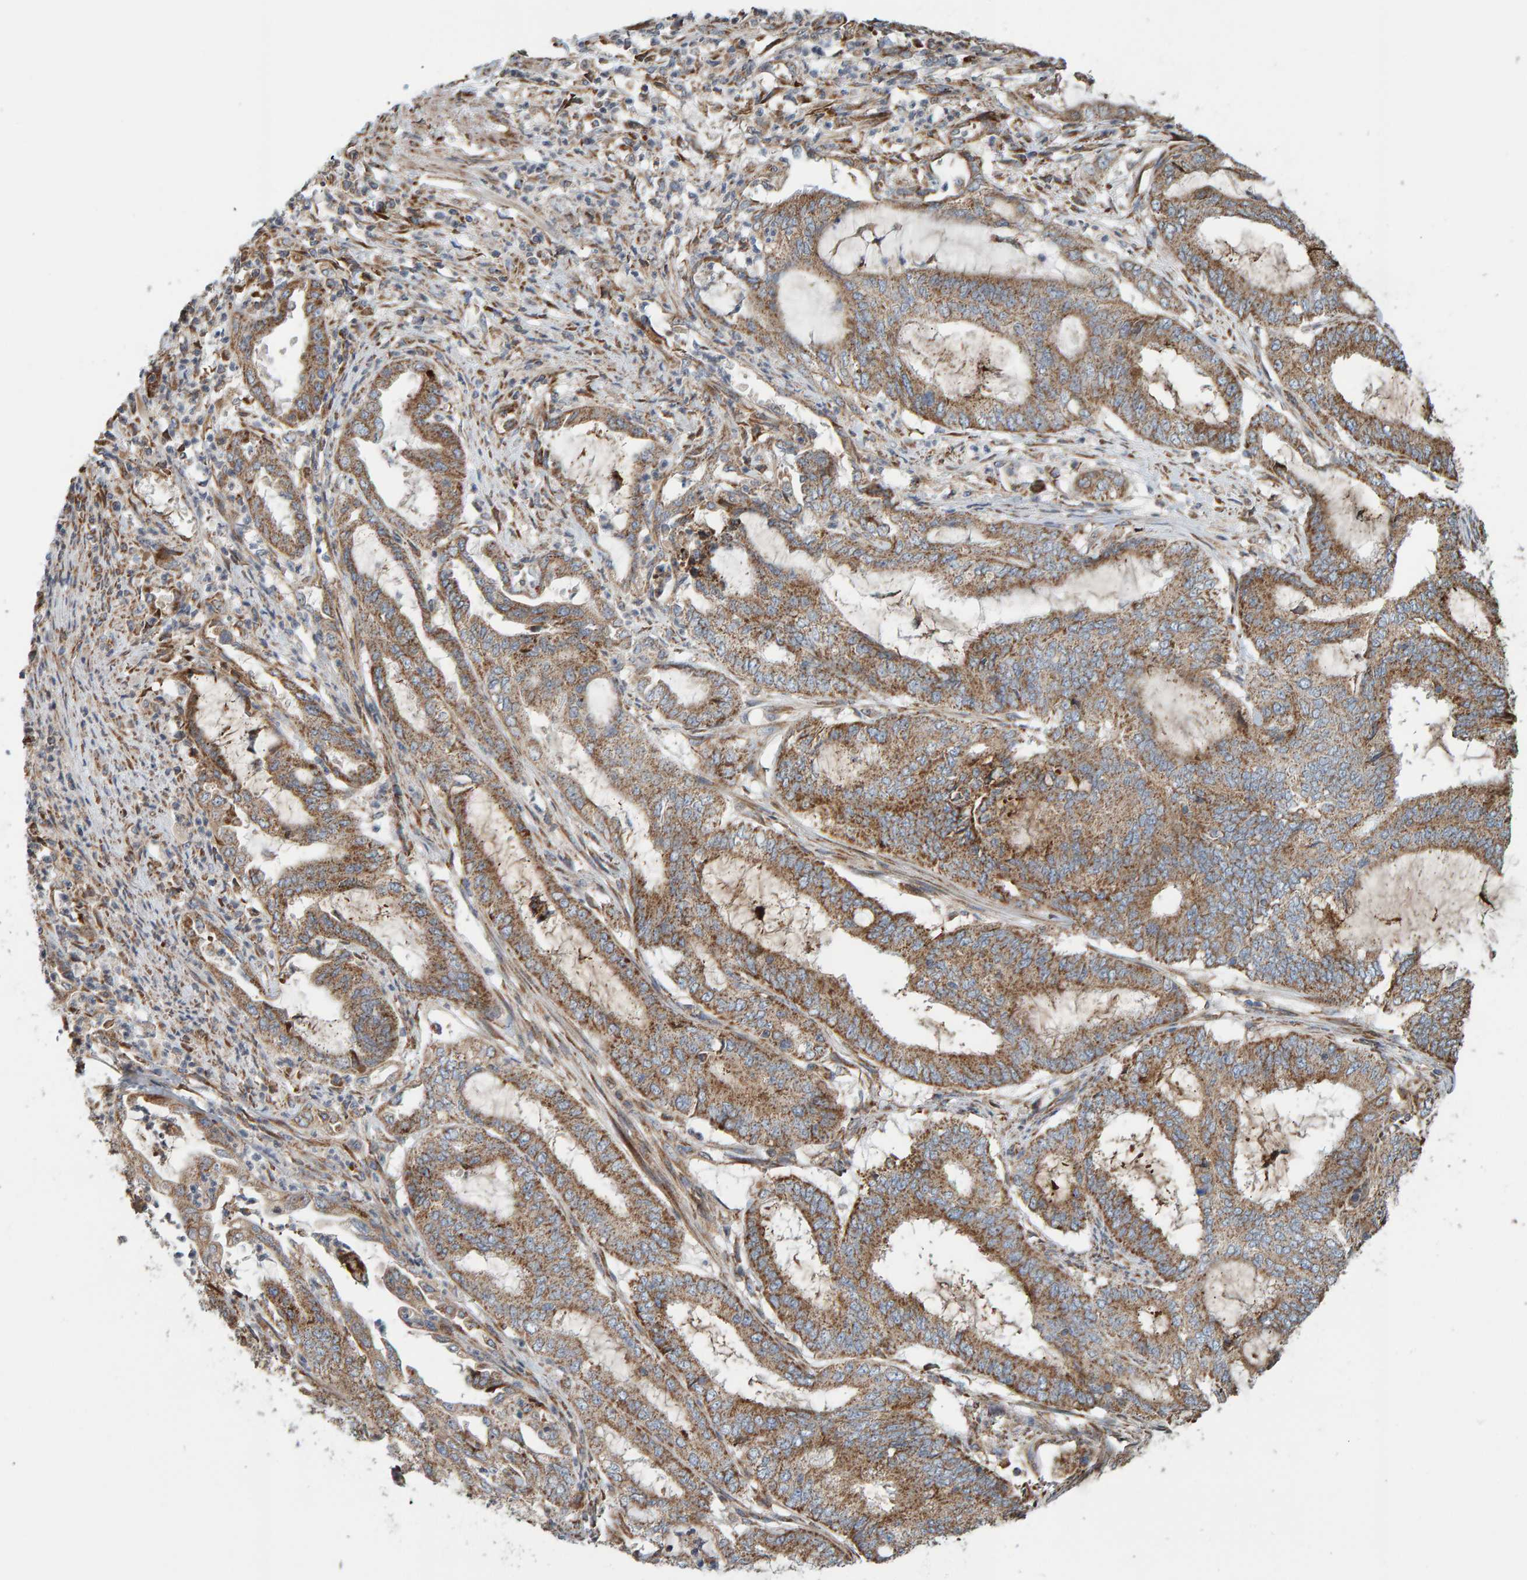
{"staining": {"intensity": "strong", "quantity": ">75%", "location": "cytoplasmic/membranous"}, "tissue": "endometrial cancer", "cell_type": "Tumor cells", "image_type": "cancer", "snomed": [{"axis": "morphology", "description": "Adenocarcinoma, NOS"}, {"axis": "topography", "description": "Endometrium"}], "caption": "Immunohistochemistry (DAB) staining of endometrial adenocarcinoma exhibits strong cytoplasmic/membranous protein expression in approximately >75% of tumor cells.", "gene": "MRPL45", "patient": {"sex": "female", "age": 51}}